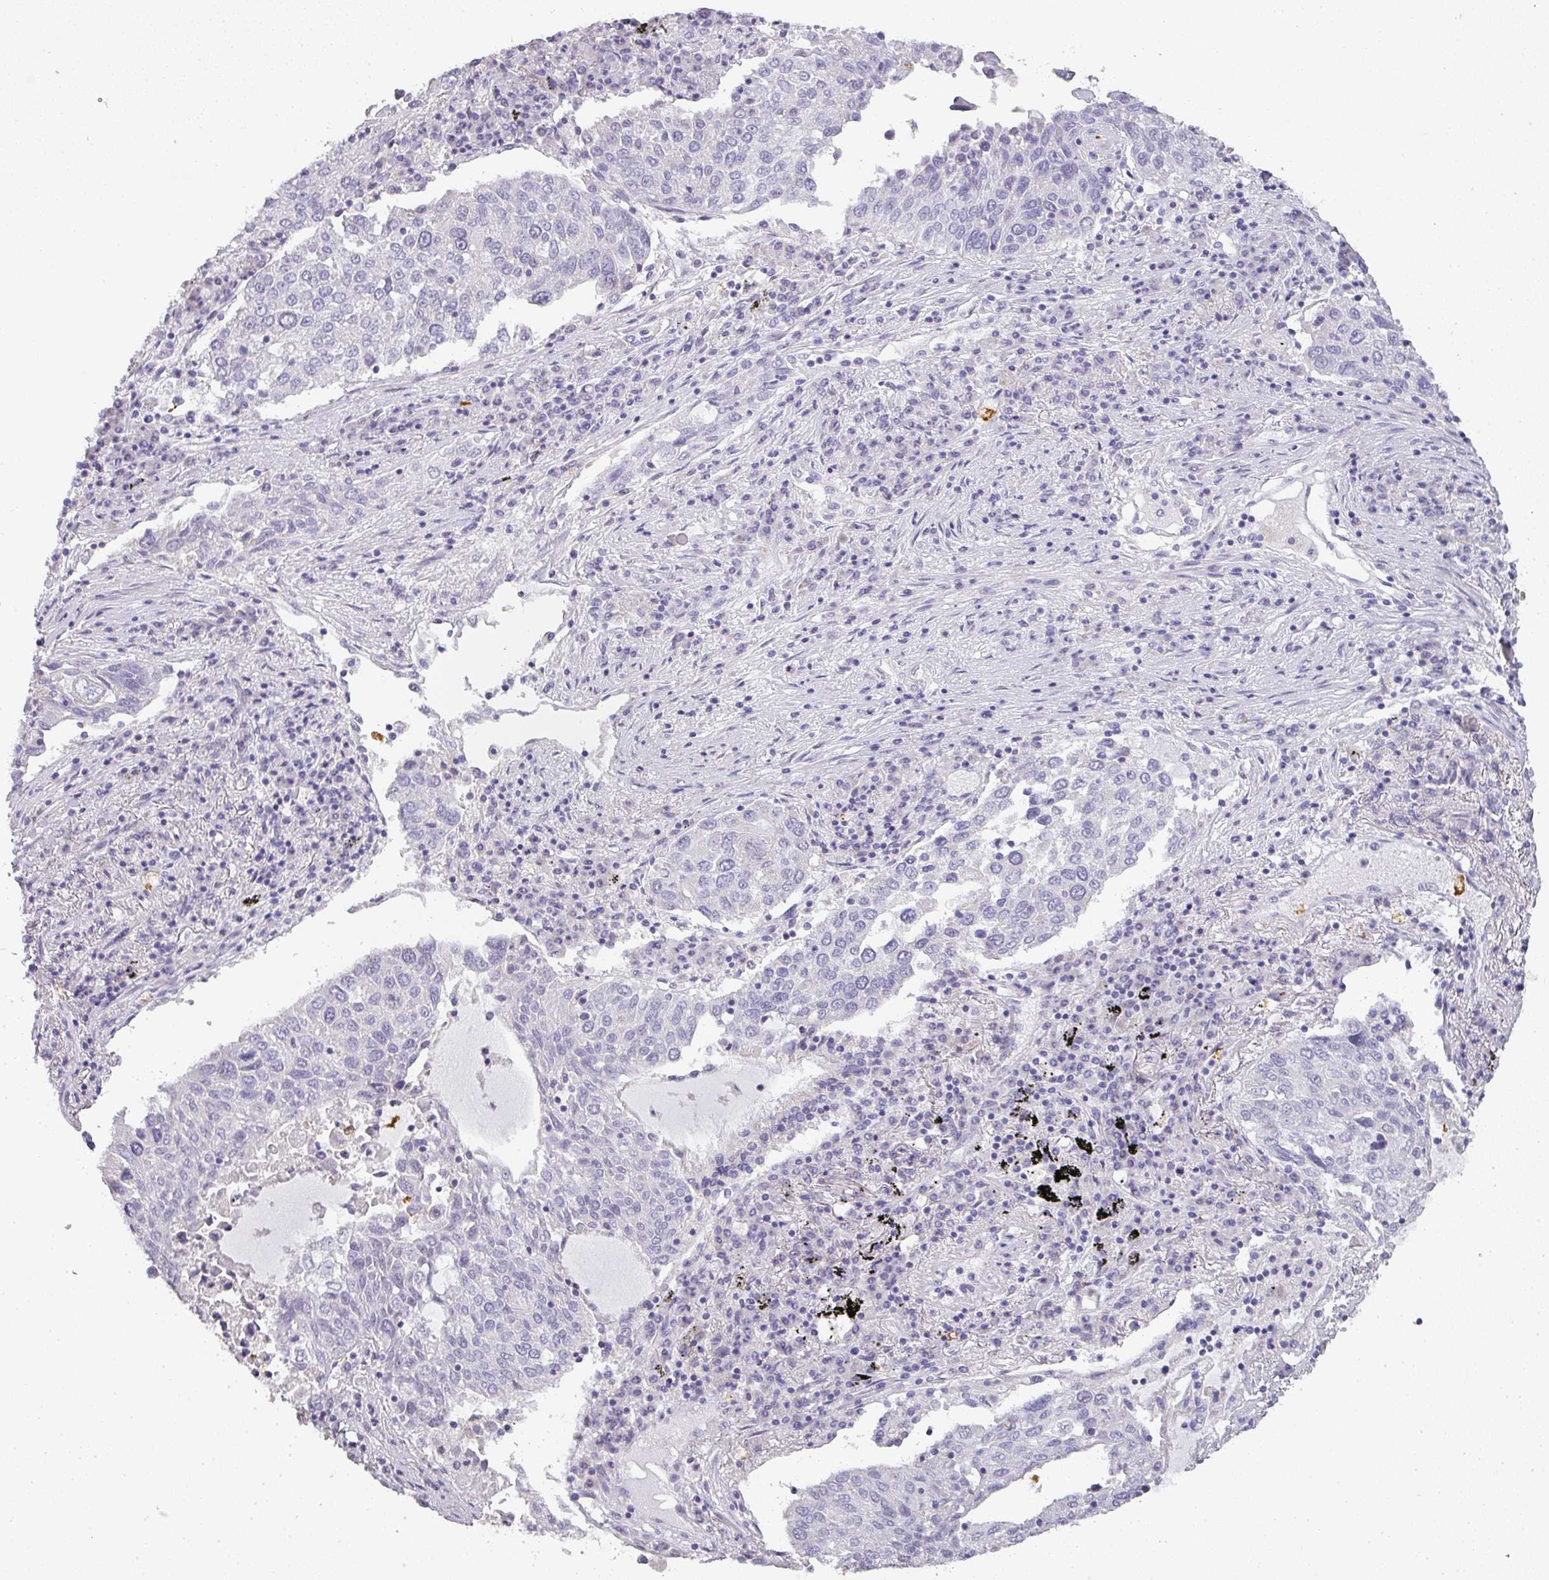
{"staining": {"intensity": "negative", "quantity": "none", "location": "none"}, "tissue": "lung cancer", "cell_type": "Tumor cells", "image_type": "cancer", "snomed": [{"axis": "morphology", "description": "Squamous cell carcinoma, NOS"}, {"axis": "topography", "description": "Lung"}], "caption": "Squamous cell carcinoma (lung) was stained to show a protein in brown. There is no significant staining in tumor cells. (DAB (3,3'-diaminobenzidine) IHC with hematoxylin counter stain).", "gene": "CAMP", "patient": {"sex": "male", "age": 65}}